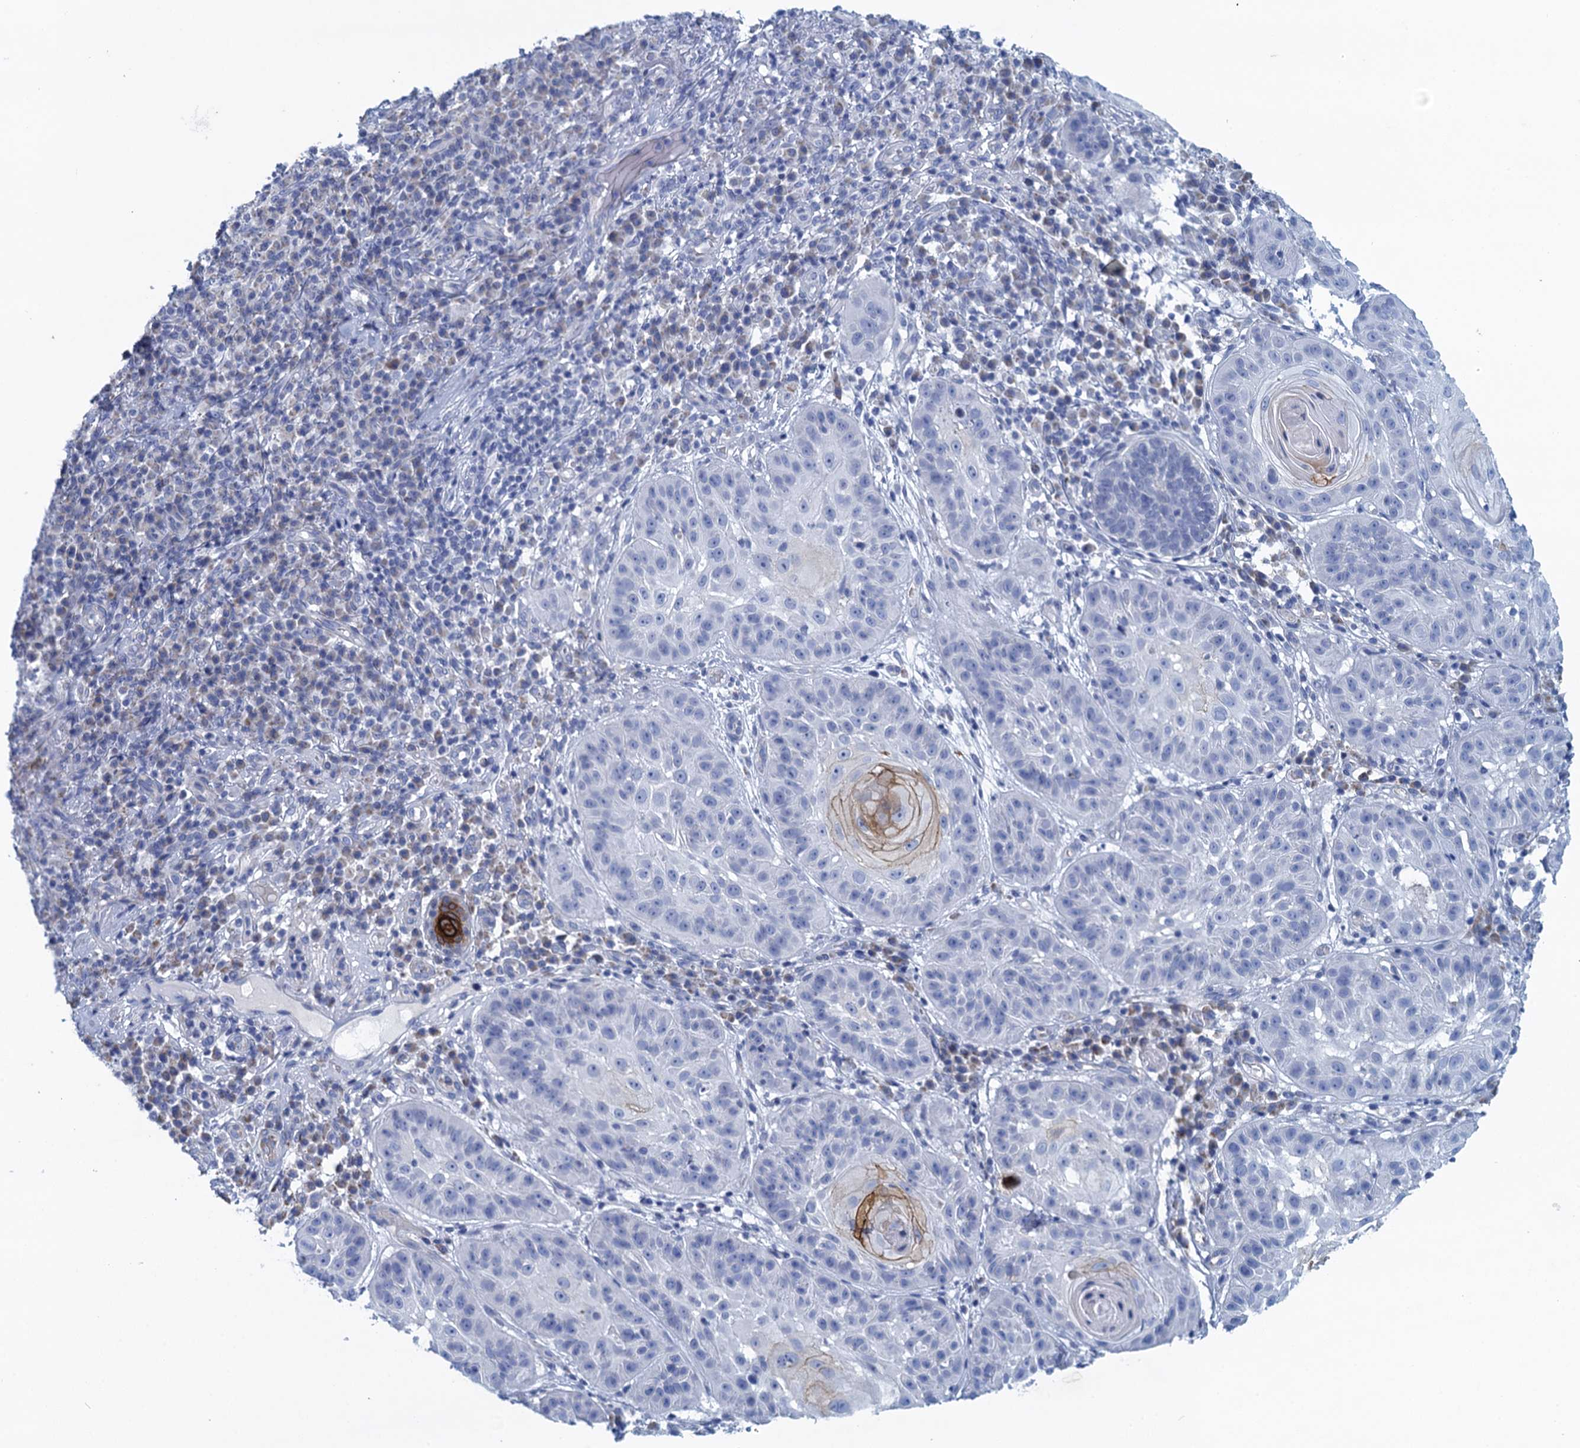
{"staining": {"intensity": "strong", "quantity": "<25%", "location": "cytoplasmic/membranous"}, "tissue": "skin cancer", "cell_type": "Tumor cells", "image_type": "cancer", "snomed": [{"axis": "morphology", "description": "Normal tissue, NOS"}, {"axis": "morphology", "description": "Basal cell carcinoma"}, {"axis": "topography", "description": "Skin"}], "caption": "High-power microscopy captured an IHC image of skin cancer, revealing strong cytoplasmic/membranous expression in about <25% of tumor cells. The staining is performed using DAB (3,3'-diaminobenzidine) brown chromogen to label protein expression. The nuclei are counter-stained blue using hematoxylin.", "gene": "SCEL", "patient": {"sex": "male", "age": 93}}